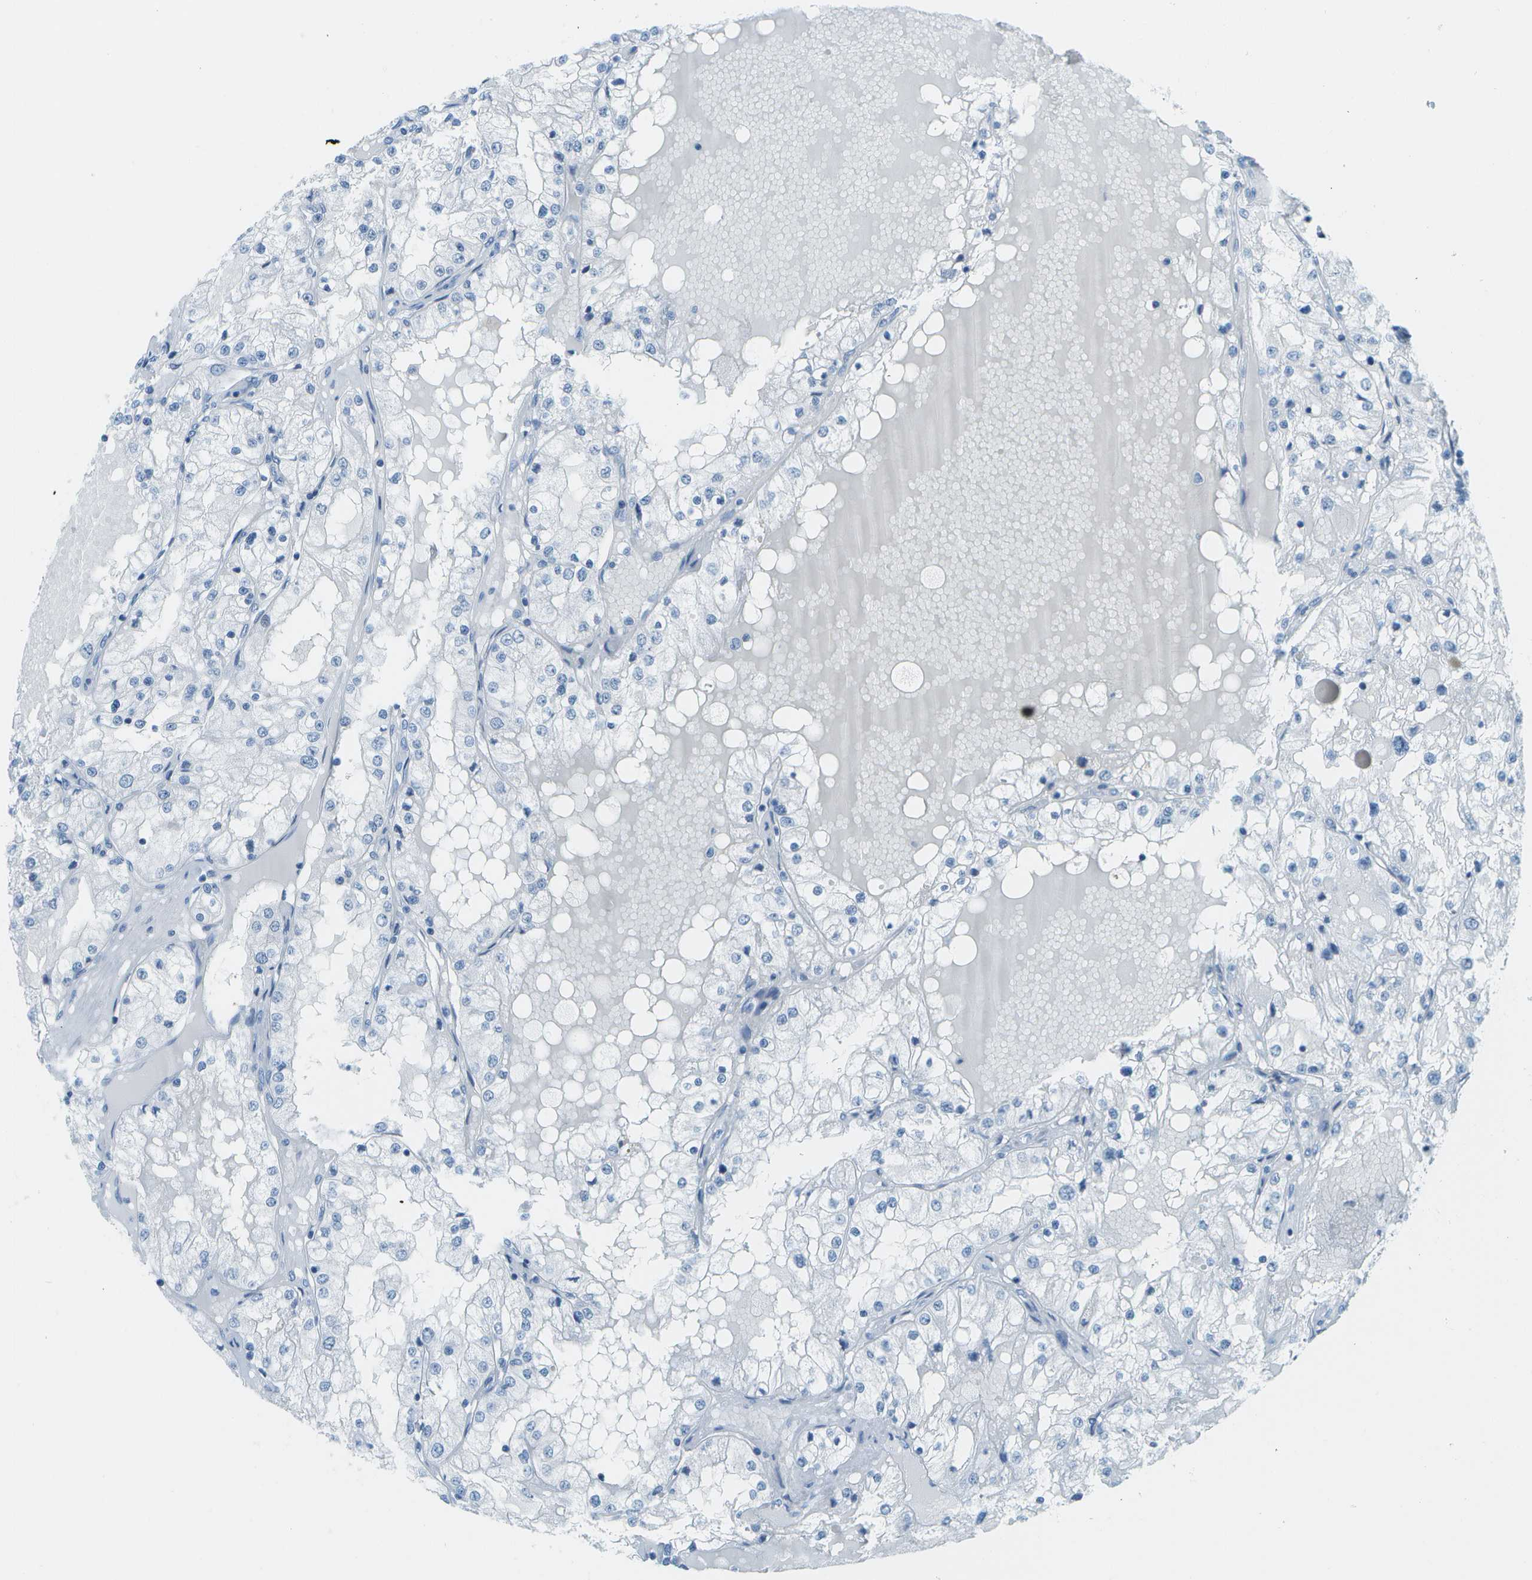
{"staining": {"intensity": "negative", "quantity": "none", "location": "none"}, "tissue": "renal cancer", "cell_type": "Tumor cells", "image_type": "cancer", "snomed": [{"axis": "morphology", "description": "Adenocarcinoma, NOS"}, {"axis": "topography", "description": "Kidney"}], "caption": "High magnification brightfield microscopy of adenocarcinoma (renal) stained with DAB (3,3'-diaminobenzidine) (brown) and counterstained with hematoxylin (blue): tumor cells show no significant expression. (DAB (3,3'-diaminobenzidine) immunohistochemistry (IHC) visualized using brightfield microscopy, high magnification).", "gene": "NEK11", "patient": {"sex": "male", "age": 68}}